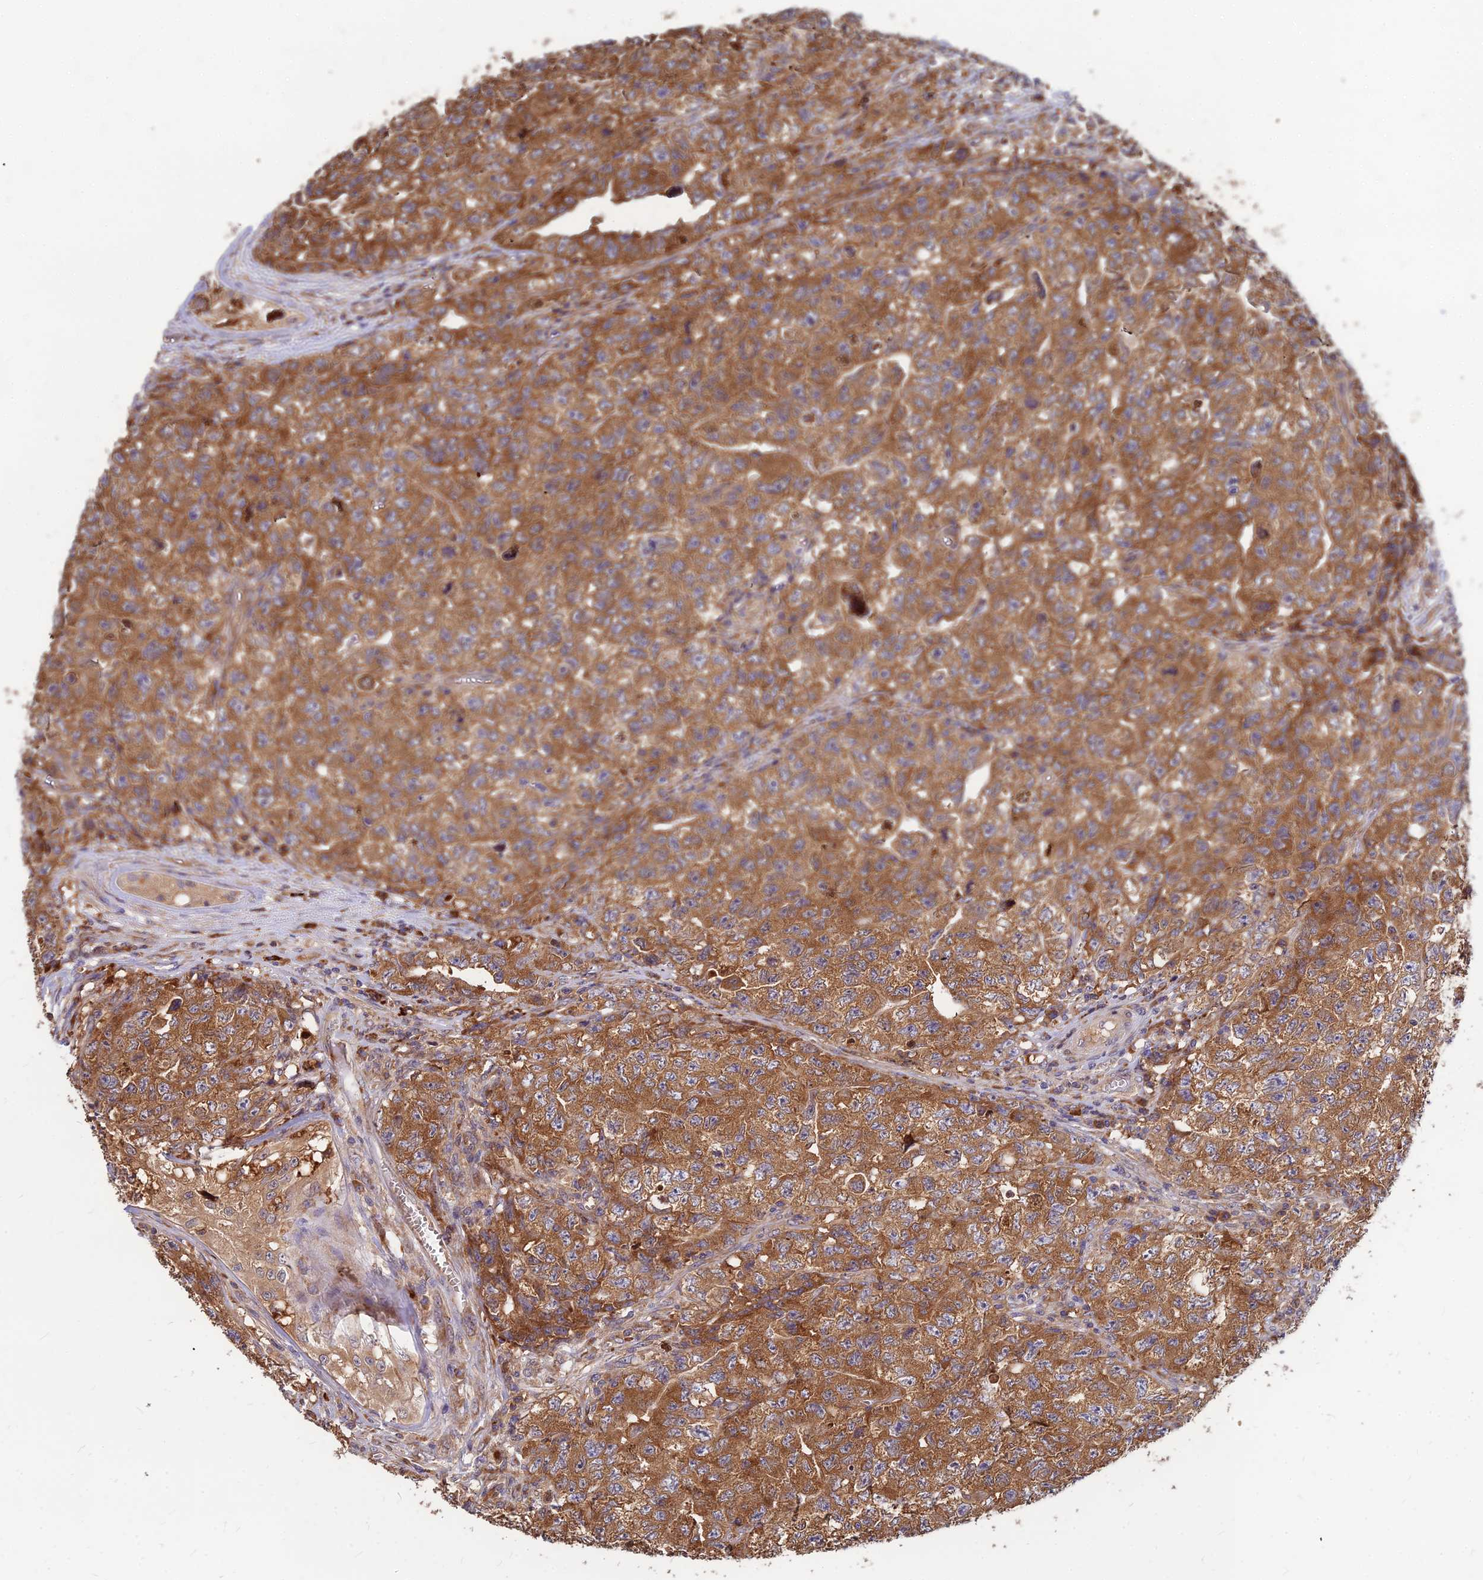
{"staining": {"intensity": "strong", "quantity": ">75%", "location": "cytoplasmic/membranous"}, "tissue": "testis cancer", "cell_type": "Tumor cells", "image_type": "cancer", "snomed": [{"axis": "morphology", "description": "Carcinoma, Embryonal, NOS"}, {"axis": "topography", "description": "Testis"}], "caption": "Immunohistochemistry (IHC) staining of embryonal carcinoma (testis), which exhibits high levels of strong cytoplasmic/membranous staining in approximately >75% of tumor cells indicating strong cytoplasmic/membranous protein positivity. The staining was performed using DAB (brown) for protein detection and nuclei were counterstained in hematoxylin (blue).", "gene": "CCT6B", "patient": {"sex": "male", "age": 31}}